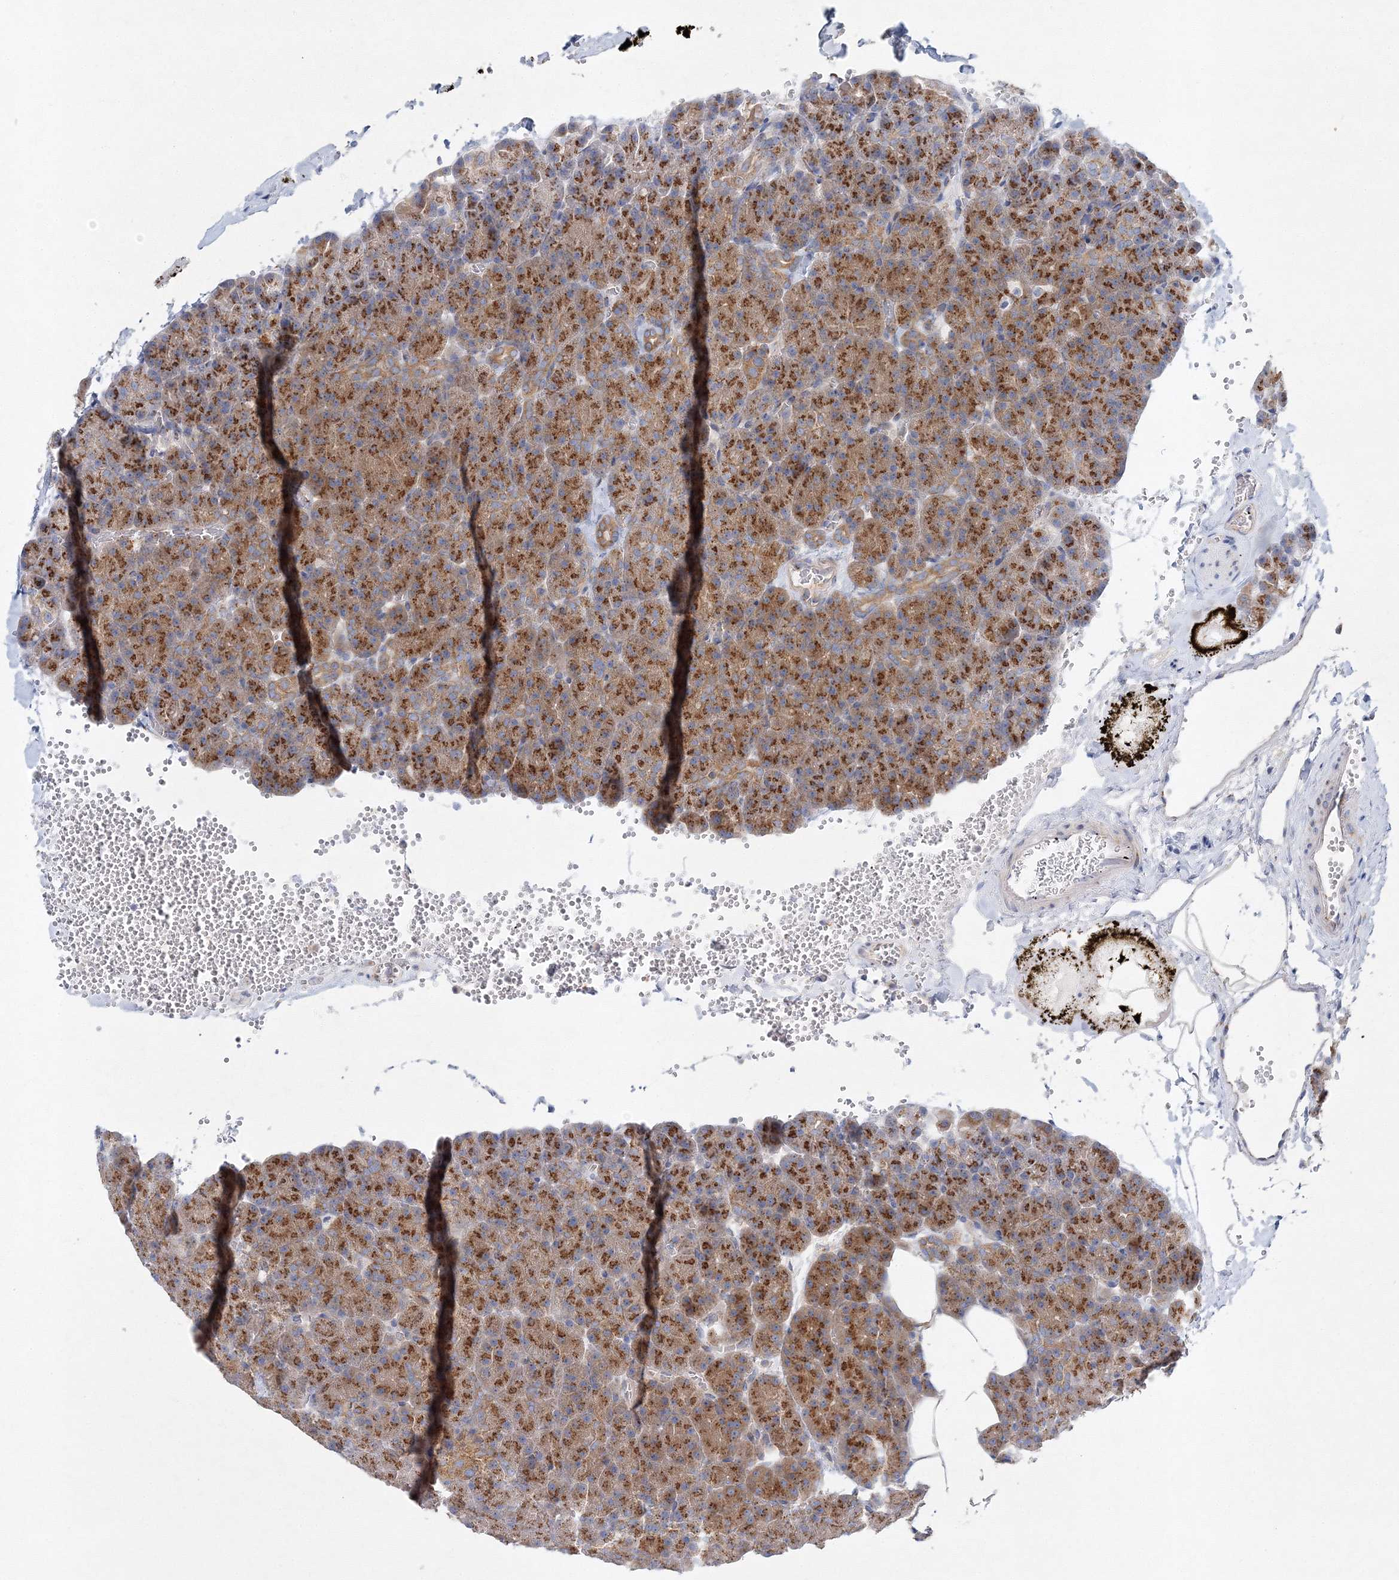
{"staining": {"intensity": "moderate", "quantity": ">75%", "location": "cytoplasmic/membranous"}, "tissue": "pancreas", "cell_type": "Exocrine glandular cells", "image_type": "normal", "snomed": [{"axis": "morphology", "description": "Normal tissue, NOS"}, {"axis": "morphology", "description": "Carcinoid, malignant, NOS"}, {"axis": "topography", "description": "Pancreas"}], "caption": "High-magnification brightfield microscopy of benign pancreas stained with DAB (3,3'-diaminobenzidine) (brown) and counterstained with hematoxylin (blue). exocrine glandular cells exhibit moderate cytoplasmic/membranous expression is identified in about>75% of cells.", "gene": "SEC23IP", "patient": {"sex": "female", "age": 35}}